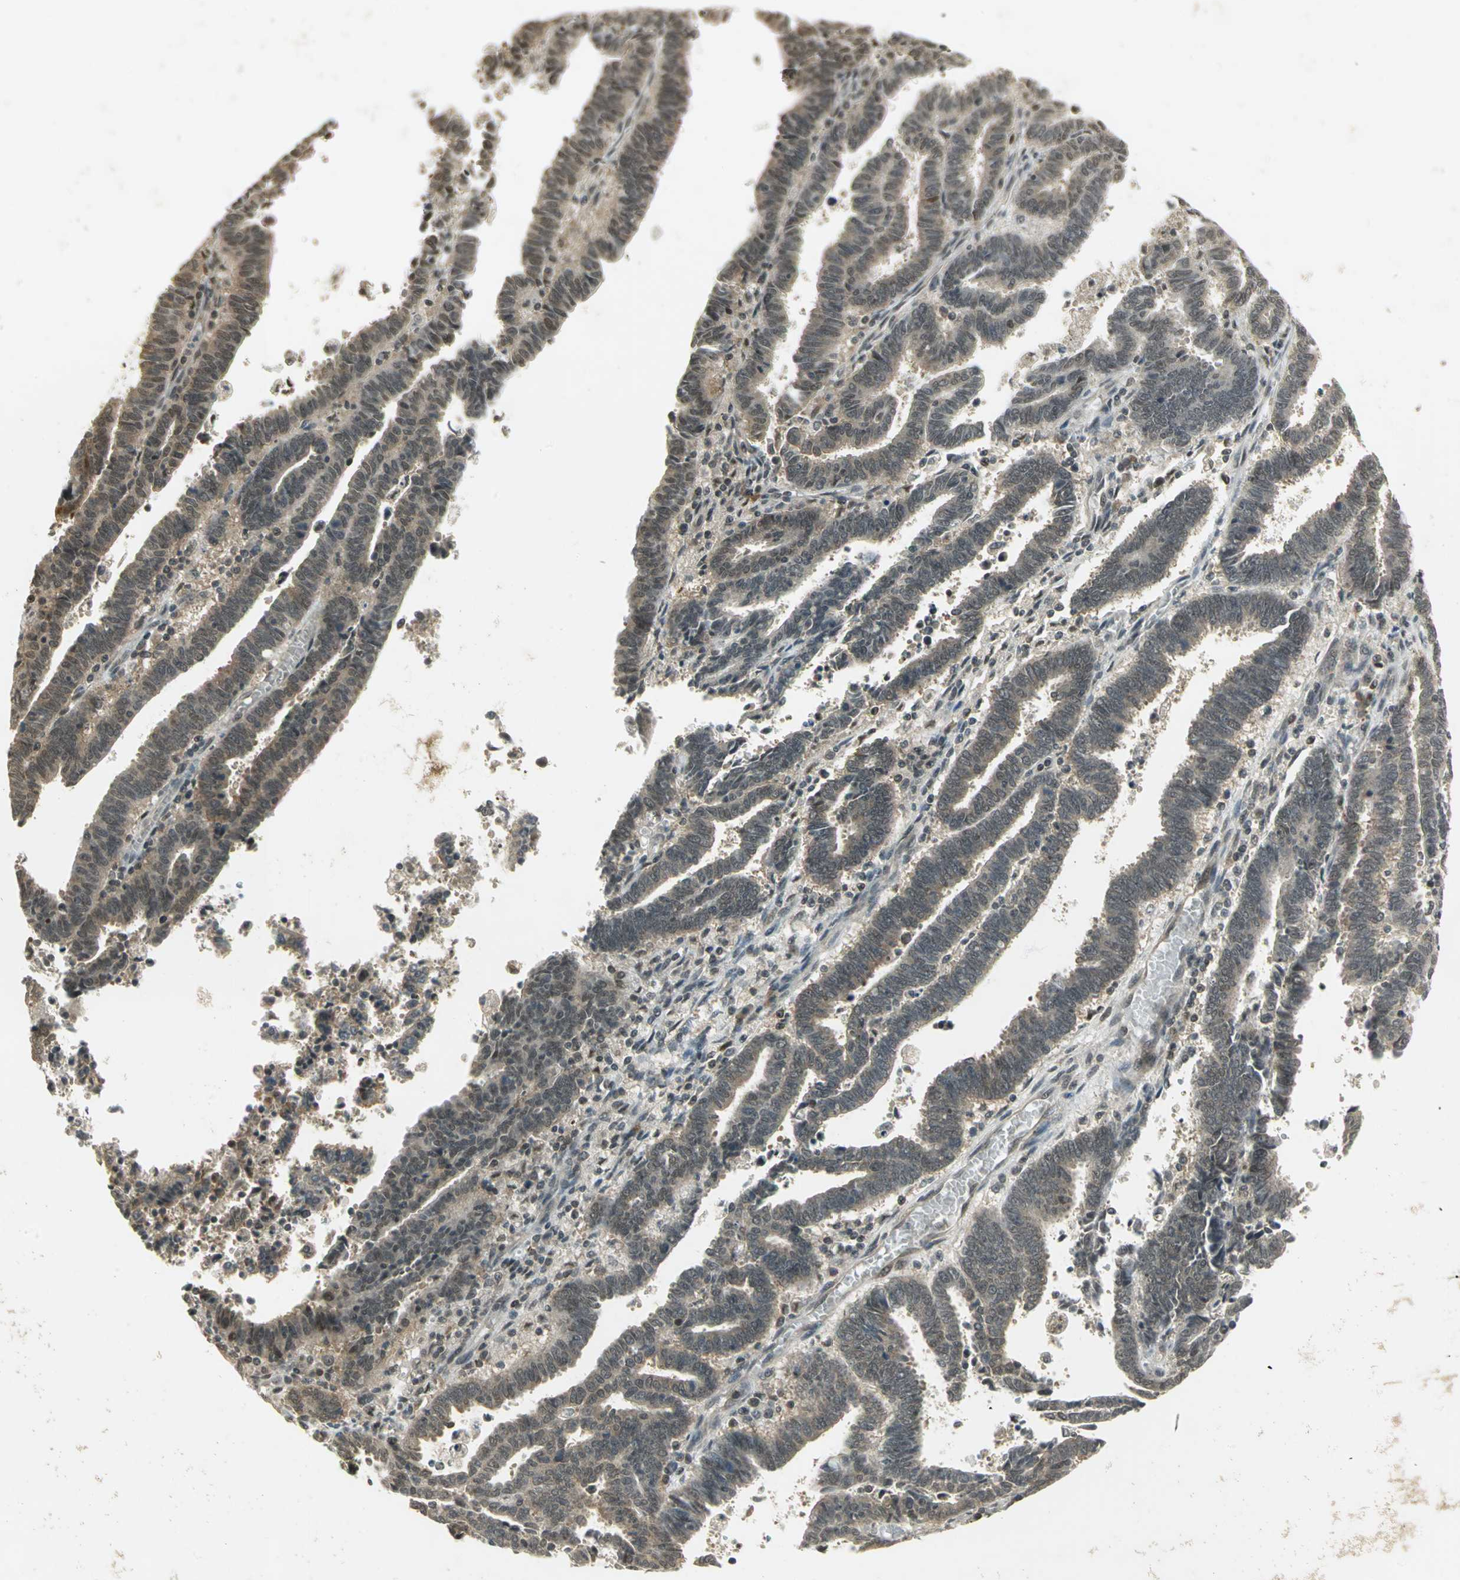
{"staining": {"intensity": "weak", "quantity": ">75%", "location": "cytoplasmic/membranous"}, "tissue": "endometrial cancer", "cell_type": "Tumor cells", "image_type": "cancer", "snomed": [{"axis": "morphology", "description": "Adenocarcinoma, NOS"}, {"axis": "topography", "description": "Uterus"}], "caption": "A histopathology image showing weak cytoplasmic/membranous positivity in approximately >75% of tumor cells in endometrial adenocarcinoma, as visualized by brown immunohistochemical staining.", "gene": "CDC34", "patient": {"sex": "female", "age": 83}}